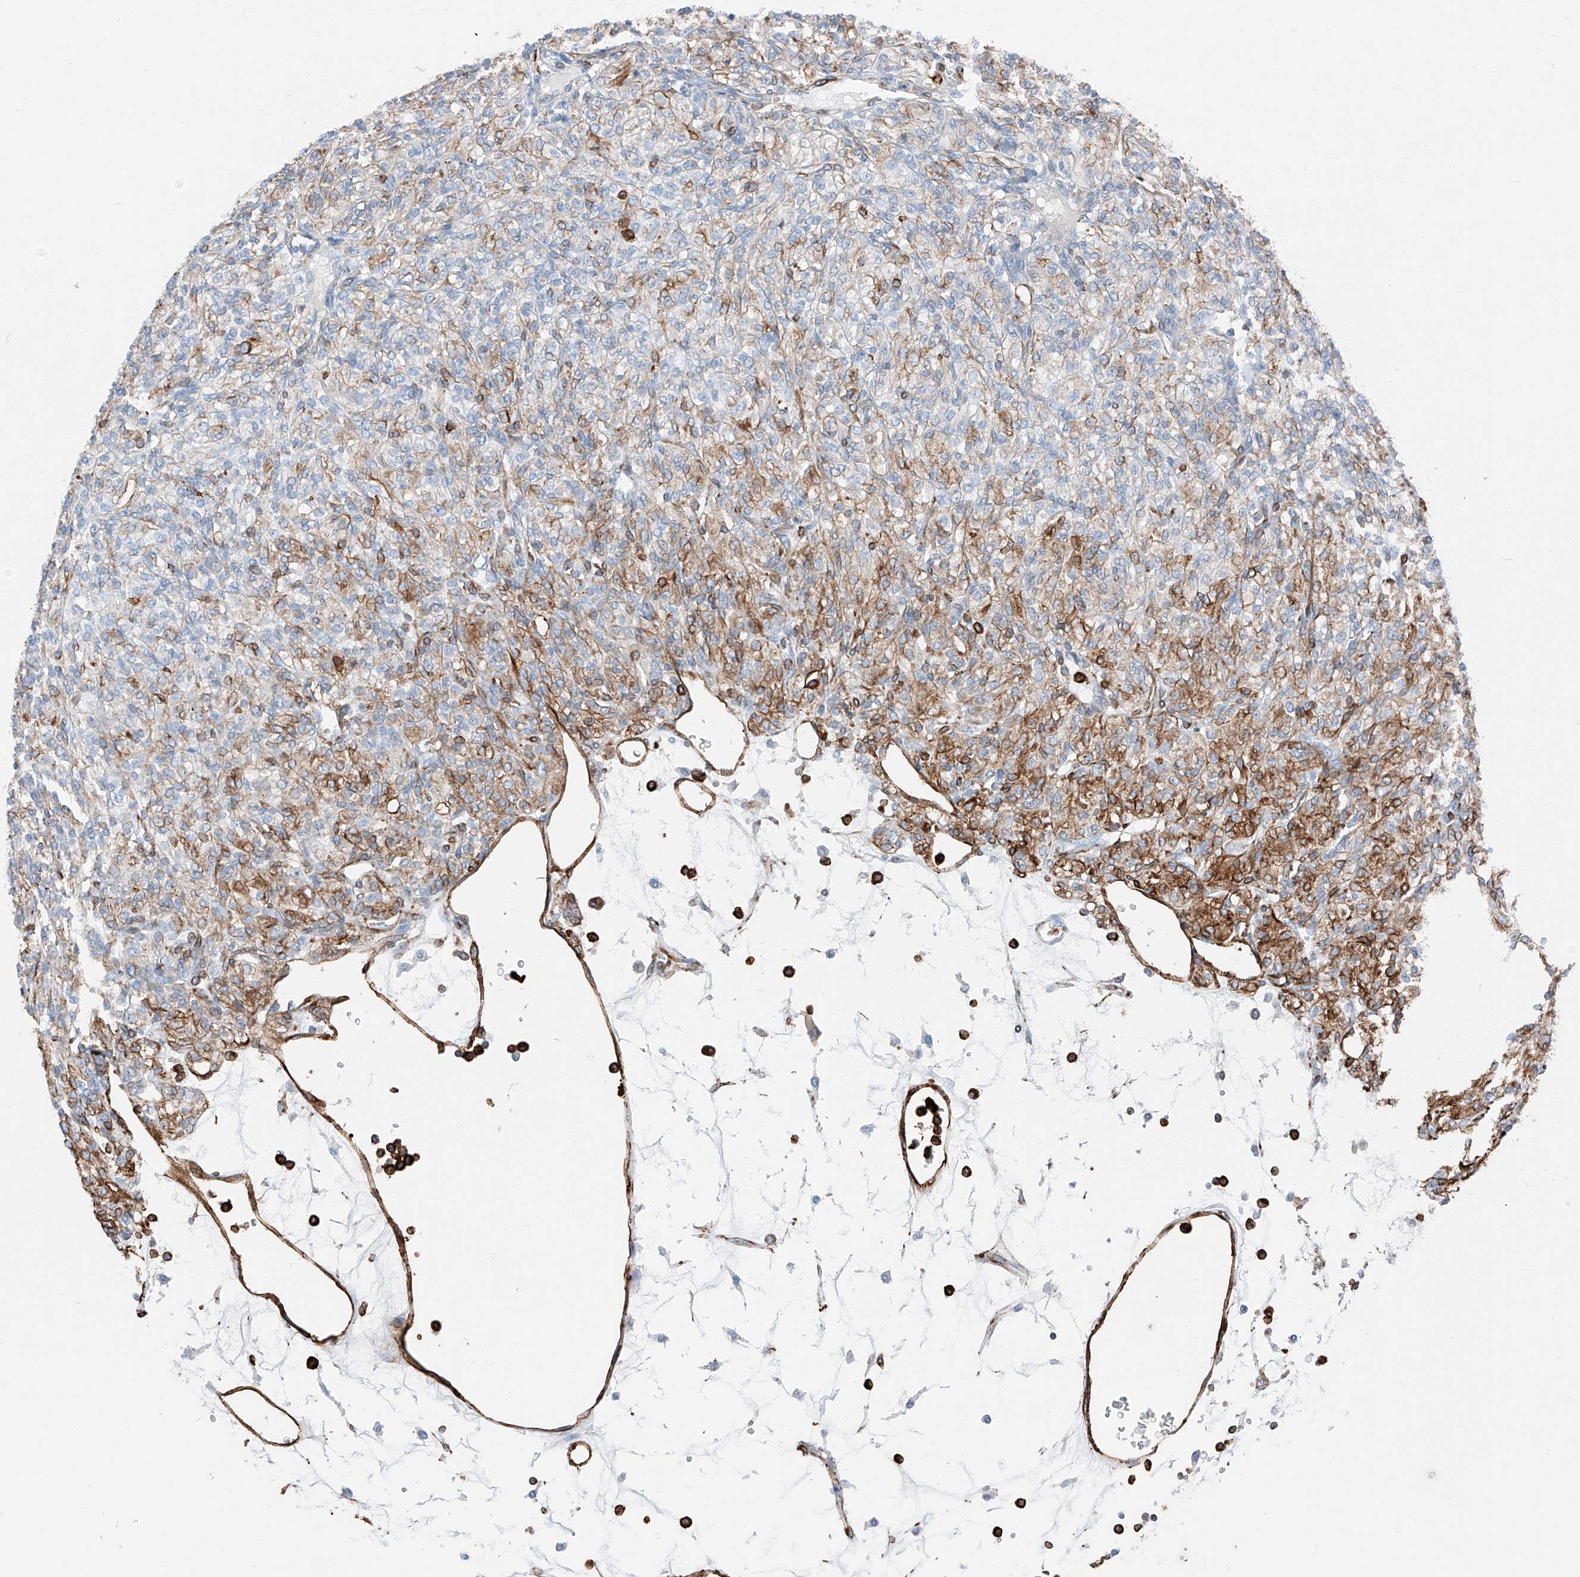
{"staining": {"intensity": "moderate", "quantity": ">75%", "location": "cytoplasmic/membranous"}, "tissue": "renal cancer", "cell_type": "Tumor cells", "image_type": "cancer", "snomed": [{"axis": "morphology", "description": "Adenocarcinoma, NOS"}, {"axis": "topography", "description": "Kidney"}], "caption": "Protein analysis of renal cancer tissue exhibits moderate cytoplasmic/membranous staining in approximately >75% of tumor cells. (DAB IHC, brown staining for protein, blue staining for nuclei).", "gene": "ZNF804A", "patient": {"sex": "male", "age": 77}}